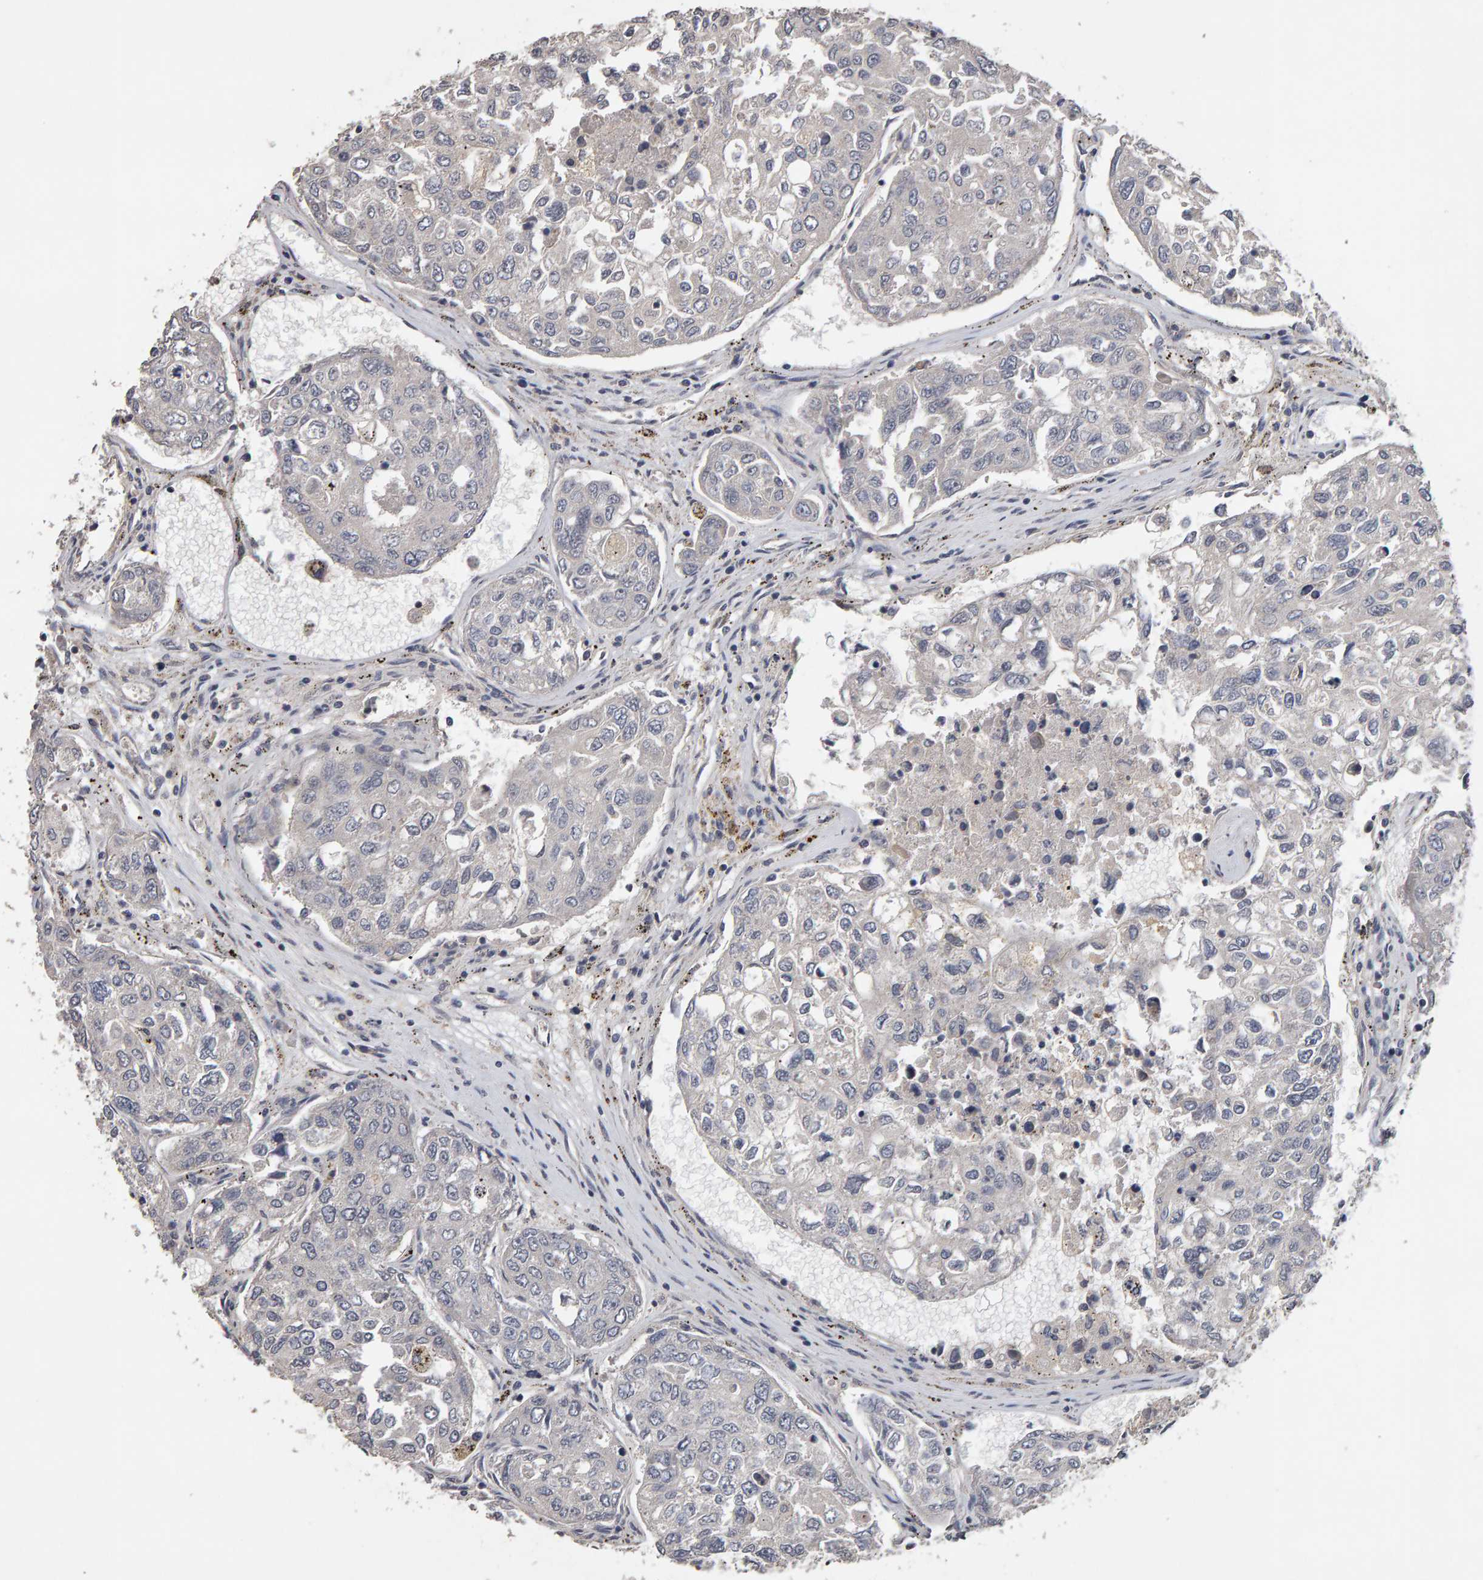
{"staining": {"intensity": "negative", "quantity": "none", "location": "none"}, "tissue": "urothelial cancer", "cell_type": "Tumor cells", "image_type": "cancer", "snomed": [{"axis": "morphology", "description": "Urothelial carcinoma, High grade"}, {"axis": "topography", "description": "Lymph node"}, {"axis": "topography", "description": "Urinary bladder"}], "caption": "The image demonstrates no staining of tumor cells in high-grade urothelial carcinoma.", "gene": "COASY", "patient": {"sex": "male", "age": 51}}